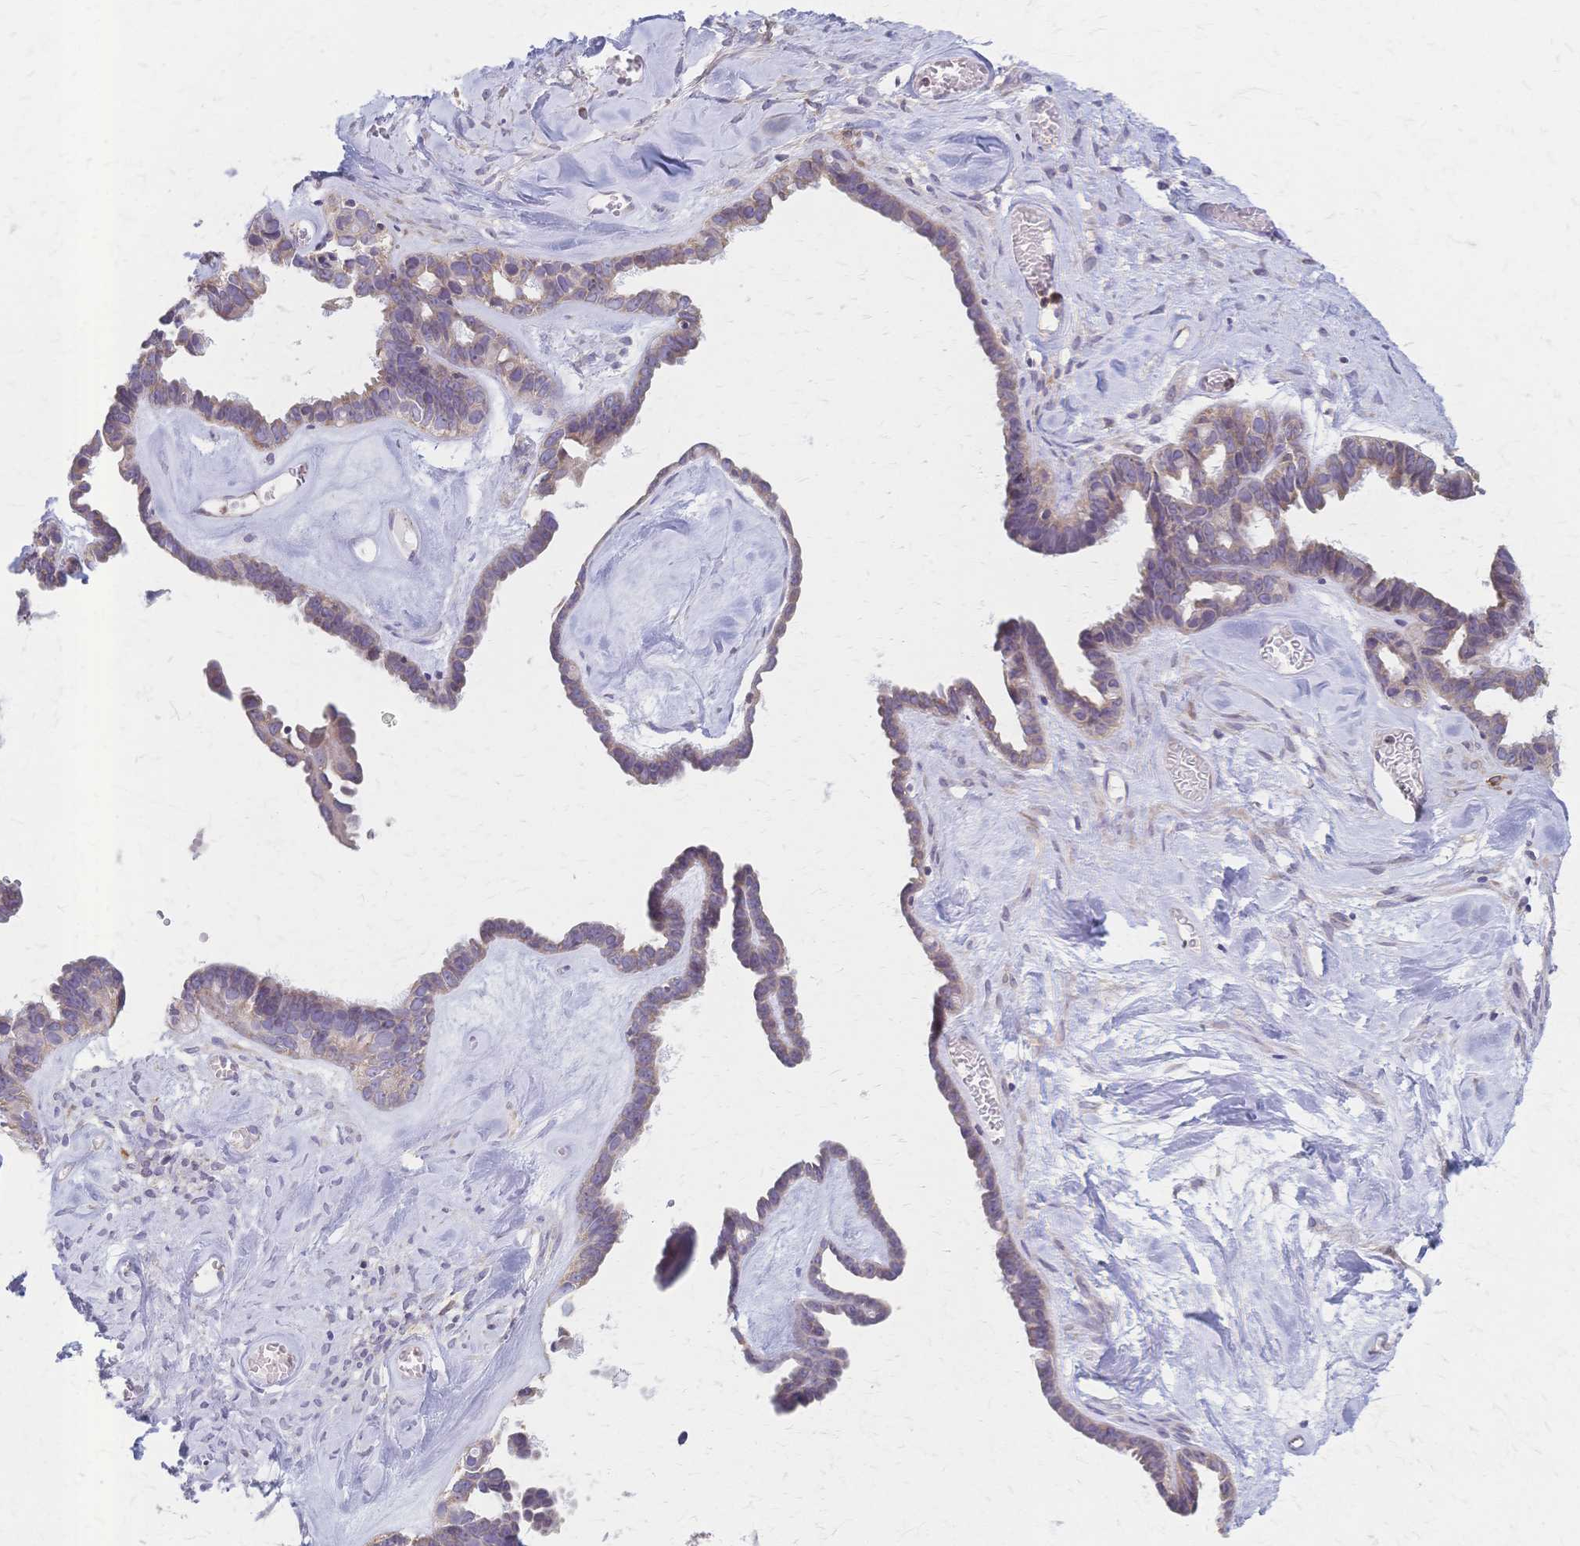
{"staining": {"intensity": "weak", "quantity": "25%-75%", "location": "cytoplasmic/membranous"}, "tissue": "ovarian cancer", "cell_type": "Tumor cells", "image_type": "cancer", "snomed": [{"axis": "morphology", "description": "Cystadenocarcinoma, serous, NOS"}, {"axis": "topography", "description": "Ovary"}], "caption": "Weak cytoplasmic/membranous positivity is appreciated in about 25%-75% of tumor cells in ovarian cancer (serous cystadenocarcinoma). (Brightfield microscopy of DAB IHC at high magnification).", "gene": "CYB5A", "patient": {"sex": "female", "age": 69}}